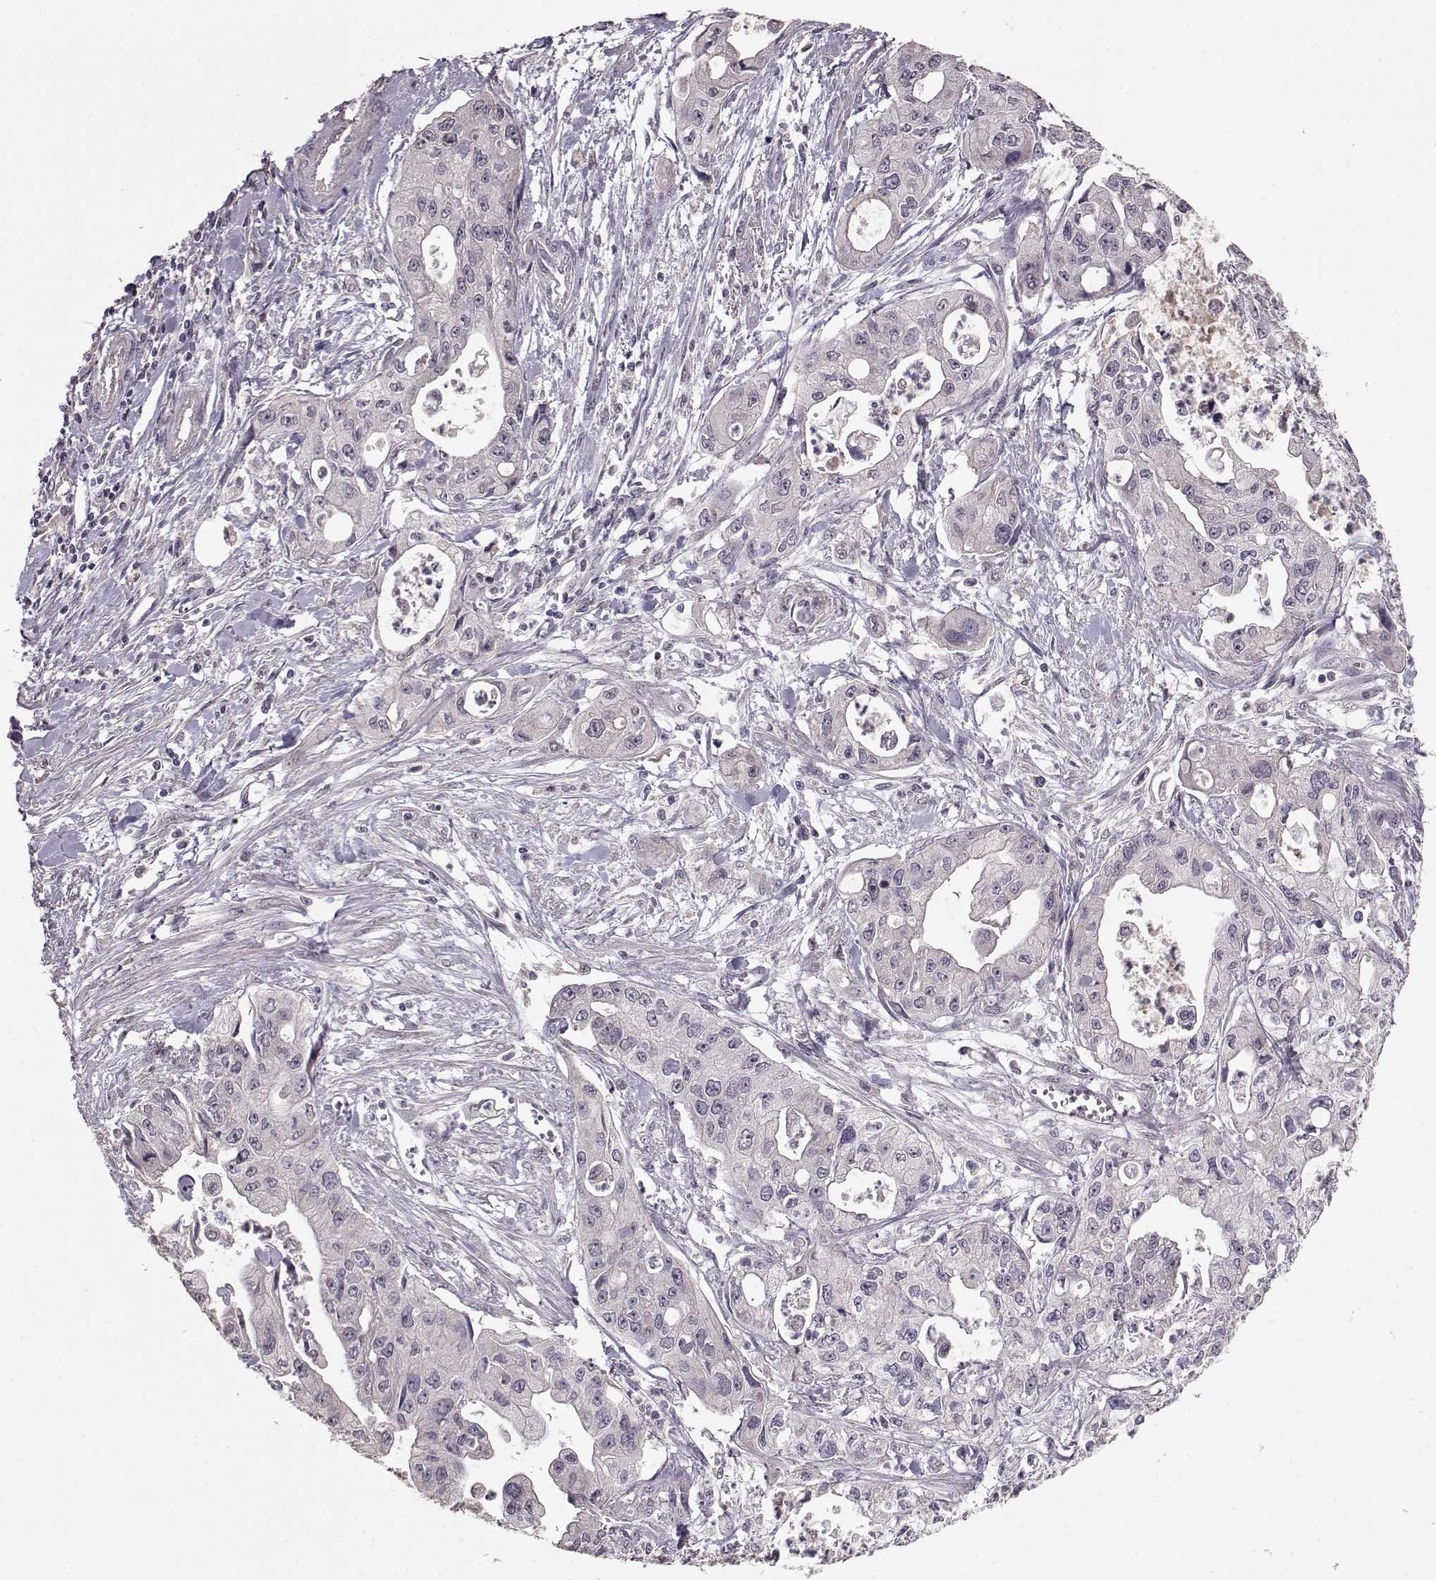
{"staining": {"intensity": "negative", "quantity": "none", "location": "none"}, "tissue": "pancreatic cancer", "cell_type": "Tumor cells", "image_type": "cancer", "snomed": [{"axis": "morphology", "description": "Adenocarcinoma, NOS"}, {"axis": "topography", "description": "Pancreas"}], "caption": "Immunohistochemistry micrograph of human pancreatic cancer stained for a protein (brown), which exhibits no staining in tumor cells. The staining was performed using DAB (3,3'-diaminobenzidine) to visualize the protein expression in brown, while the nuclei were stained in blue with hematoxylin (Magnification: 20x).", "gene": "PMCH", "patient": {"sex": "male", "age": 70}}